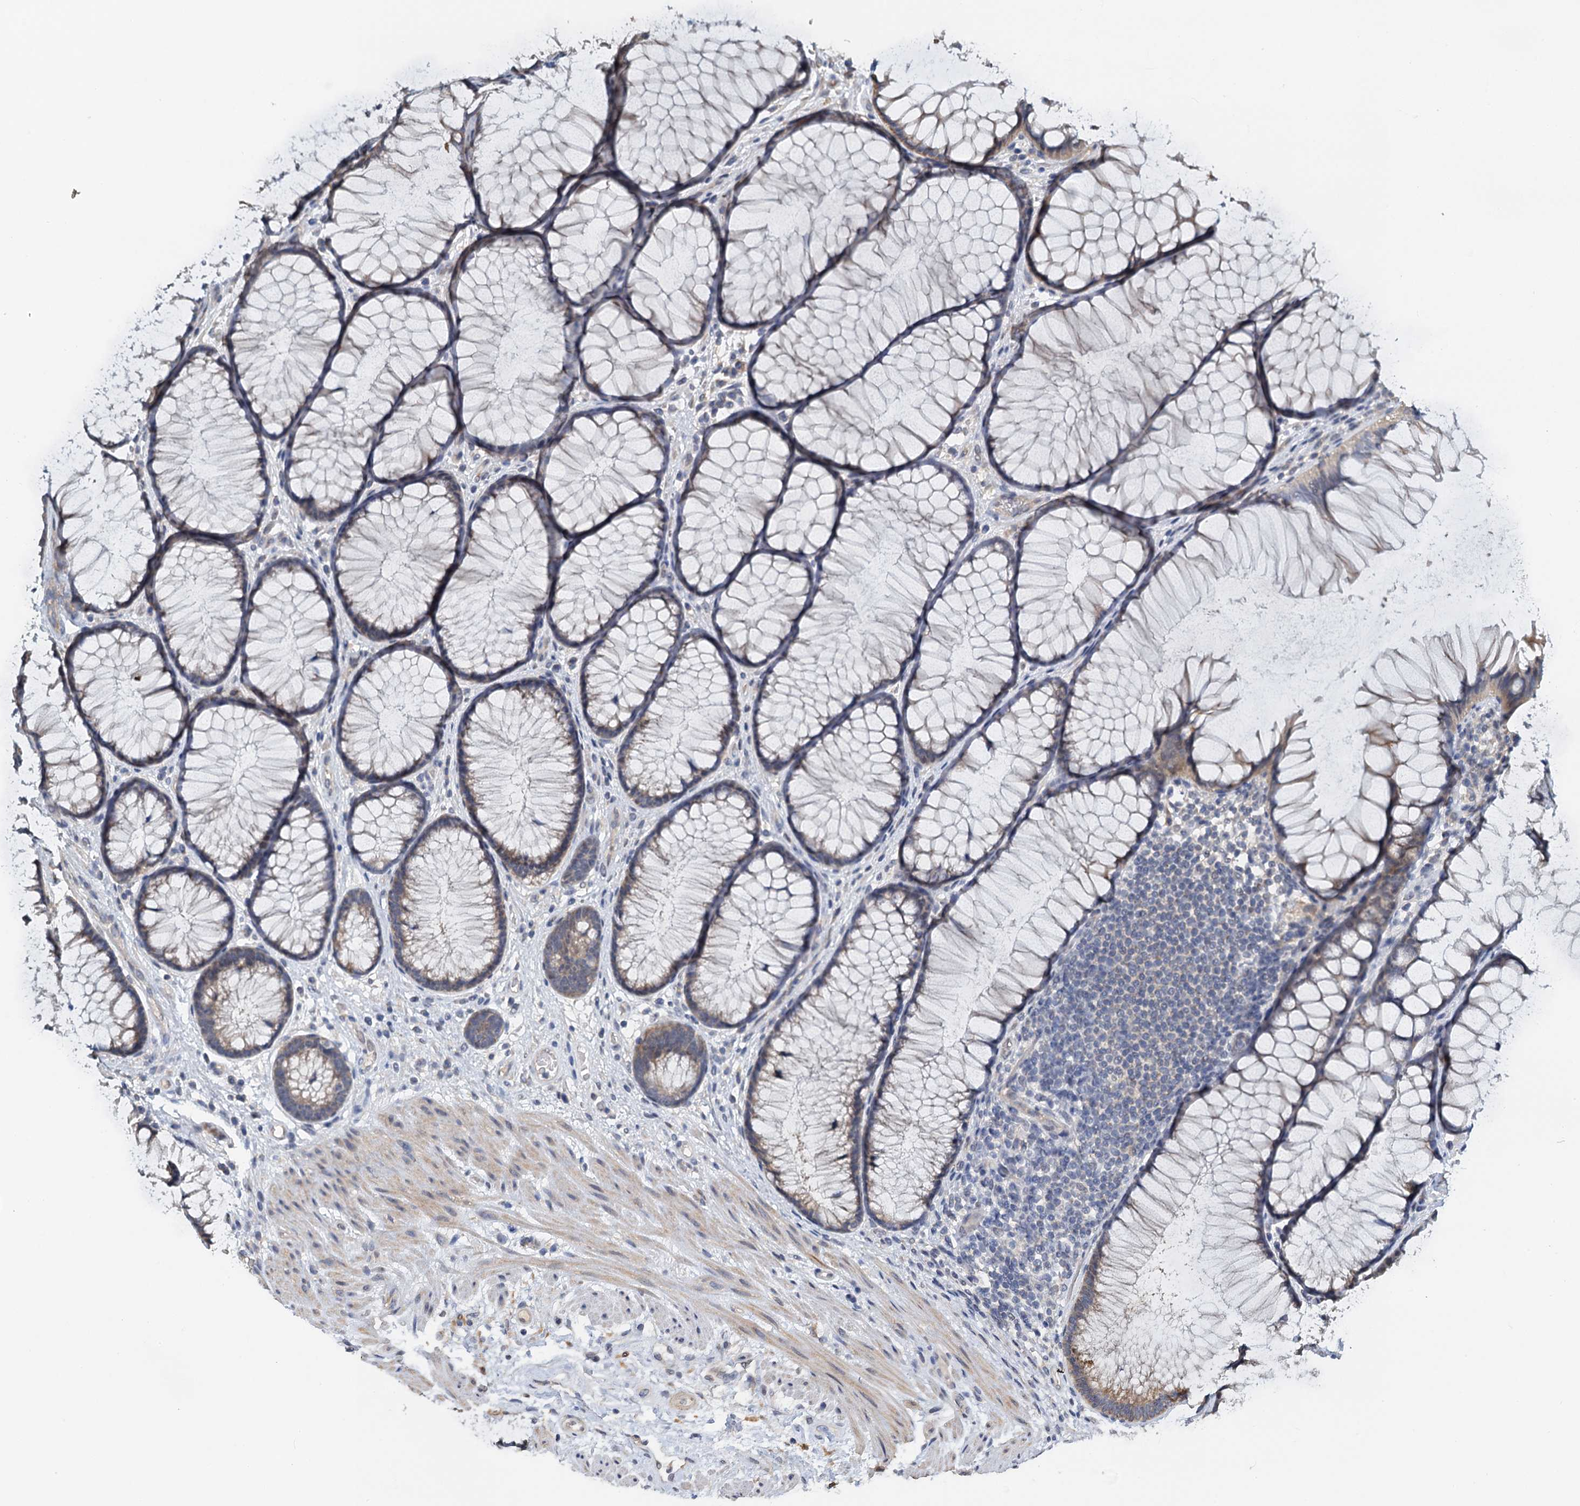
{"staining": {"intensity": "moderate", "quantity": ">75%", "location": "cytoplasmic/membranous"}, "tissue": "colon", "cell_type": "Endothelial cells", "image_type": "normal", "snomed": [{"axis": "morphology", "description": "Normal tissue, NOS"}, {"axis": "topography", "description": "Colon"}], "caption": "Immunohistochemical staining of benign colon demonstrates moderate cytoplasmic/membranous protein positivity in approximately >75% of endothelial cells.", "gene": "ZNF606", "patient": {"sex": "female", "age": 82}}